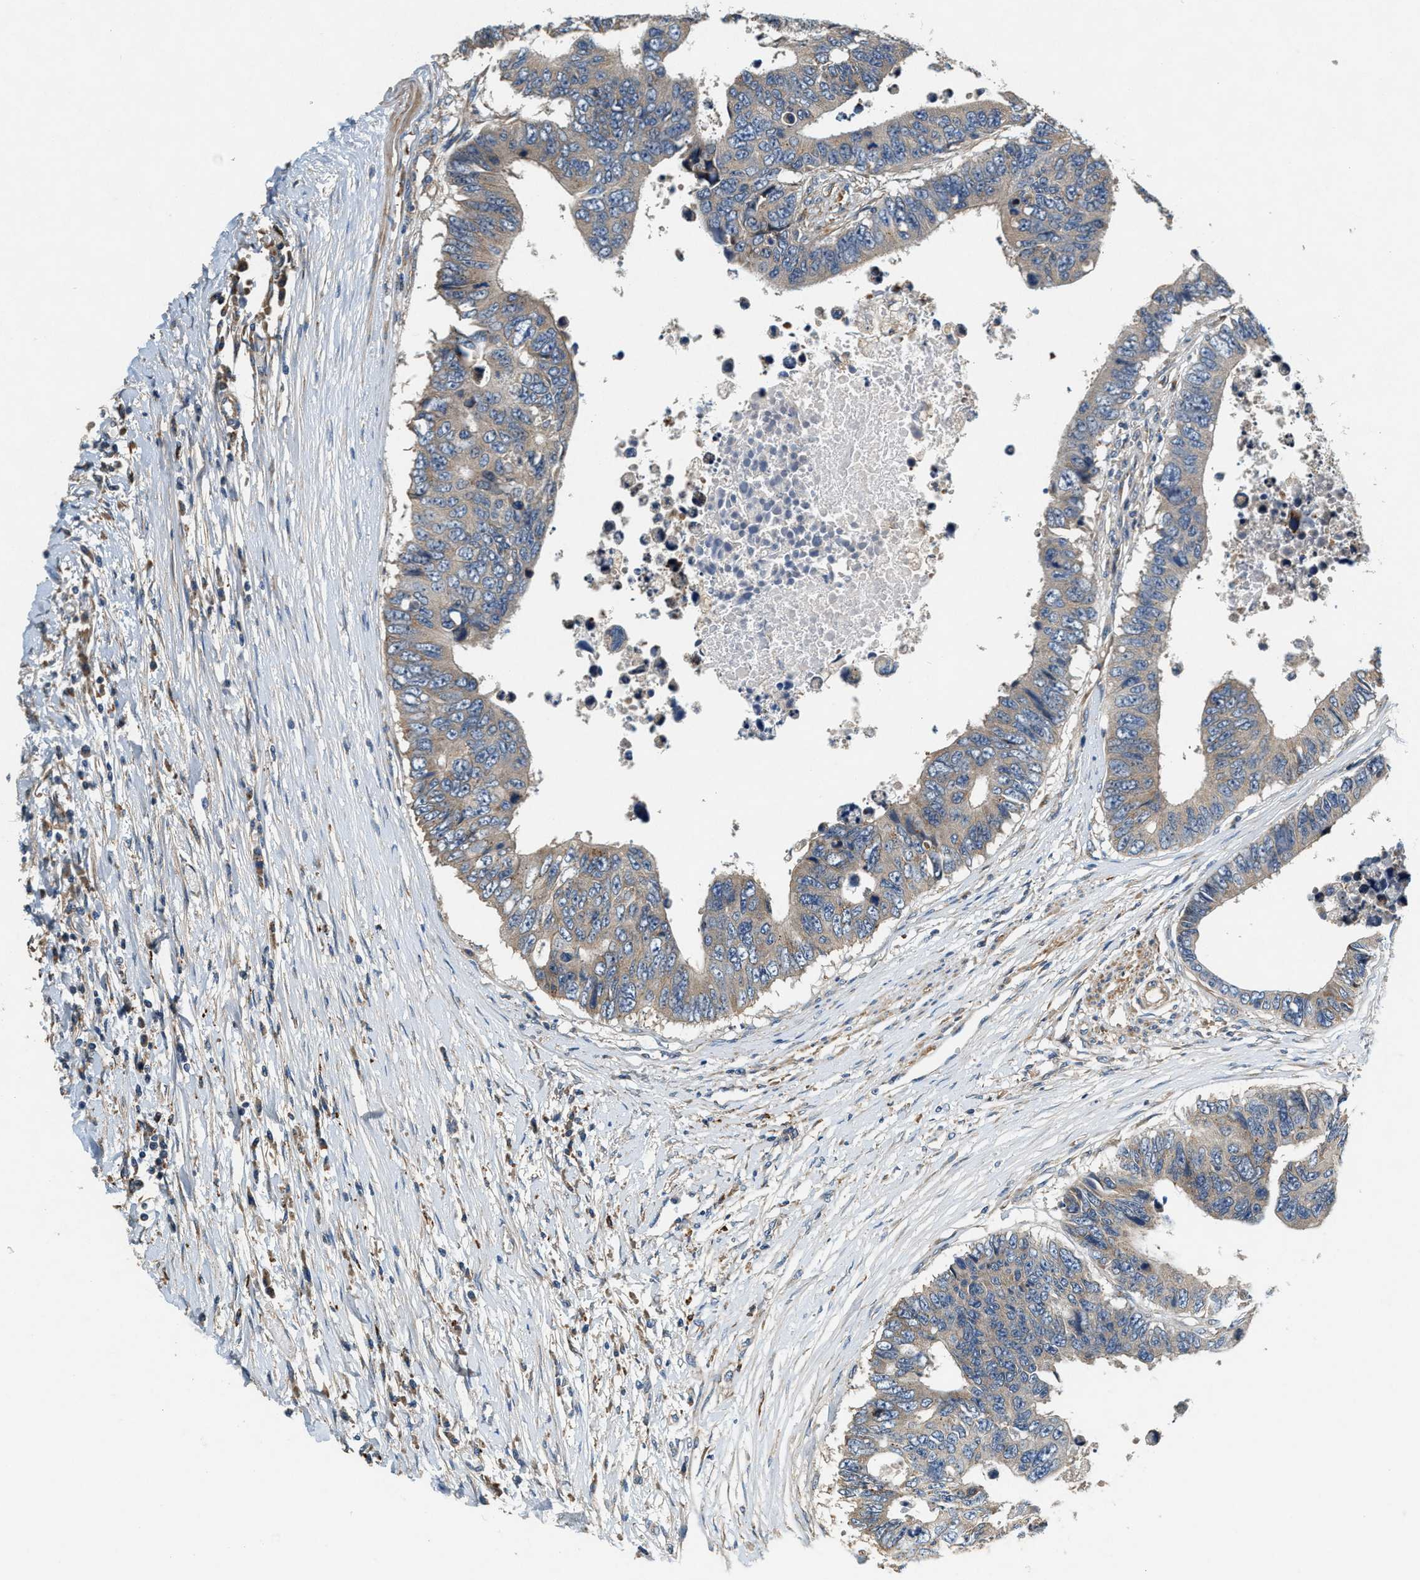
{"staining": {"intensity": "weak", "quantity": "<25%", "location": "cytoplasmic/membranous"}, "tissue": "colorectal cancer", "cell_type": "Tumor cells", "image_type": "cancer", "snomed": [{"axis": "morphology", "description": "Adenocarcinoma, NOS"}, {"axis": "topography", "description": "Rectum"}], "caption": "DAB (3,3'-diaminobenzidine) immunohistochemical staining of colorectal cancer (adenocarcinoma) shows no significant staining in tumor cells.", "gene": "DUSP10", "patient": {"sex": "male", "age": 84}}